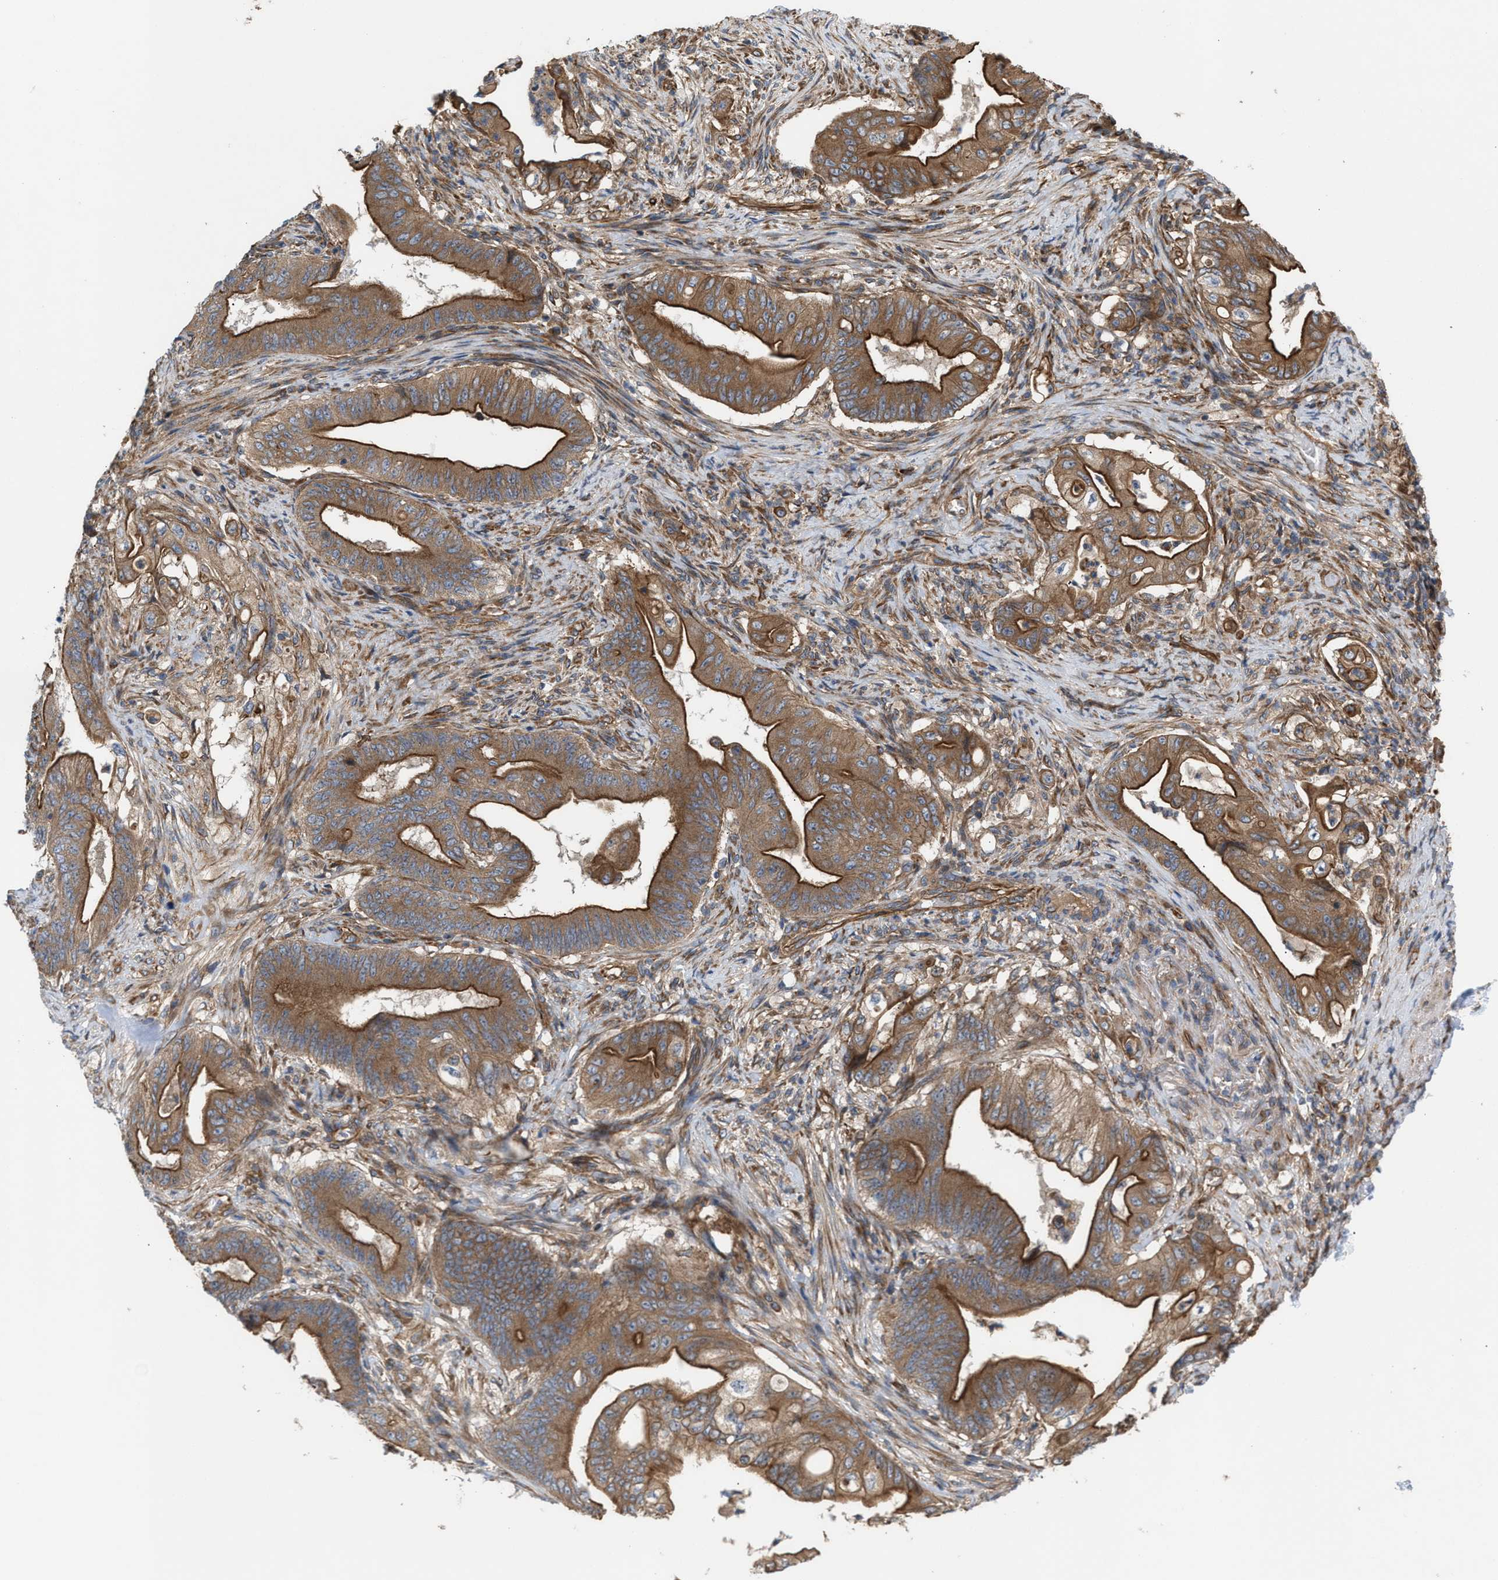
{"staining": {"intensity": "moderate", "quantity": ">75%", "location": "cytoplasmic/membranous"}, "tissue": "stomach cancer", "cell_type": "Tumor cells", "image_type": "cancer", "snomed": [{"axis": "morphology", "description": "Adenocarcinoma, NOS"}, {"axis": "topography", "description": "Stomach"}], "caption": "Stomach cancer (adenocarcinoma) stained with DAB immunohistochemistry (IHC) reveals medium levels of moderate cytoplasmic/membranous staining in approximately >75% of tumor cells.", "gene": "EPS15L1", "patient": {"sex": "female", "age": 73}}